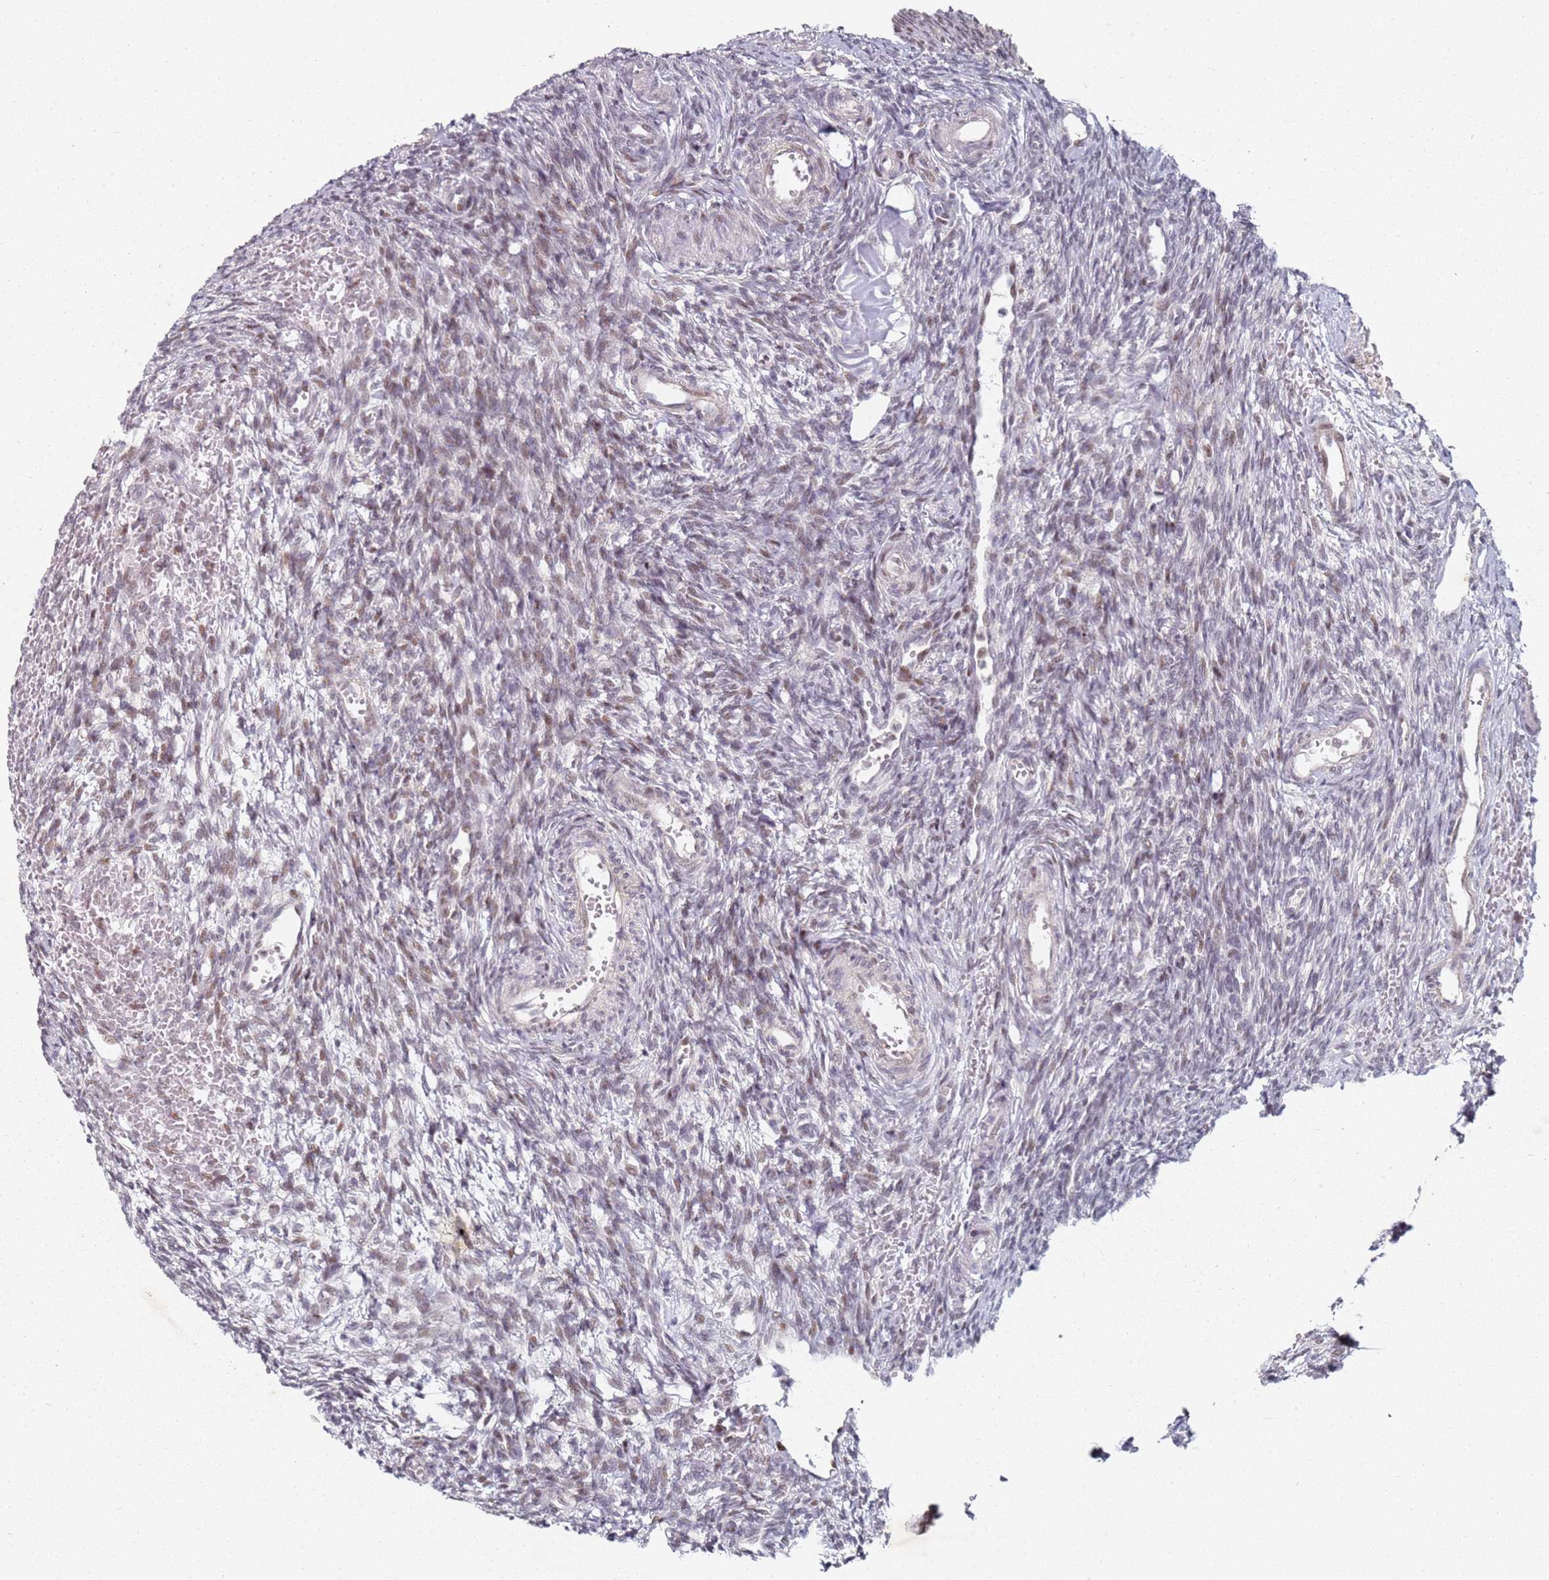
{"staining": {"intensity": "moderate", "quantity": ">75%", "location": "cytoplasmic/membranous,nuclear"}, "tissue": "ovary", "cell_type": "Follicle cells", "image_type": "normal", "snomed": [{"axis": "morphology", "description": "Normal tissue, NOS"}, {"axis": "topography", "description": "Ovary"}], "caption": "Protein expression analysis of normal ovary exhibits moderate cytoplasmic/membranous,nuclear positivity in approximately >75% of follicle cells. Nuclei are stained in blue.", "gene": "ATF6B", "patient": {"sex": "female", "age": 39}}